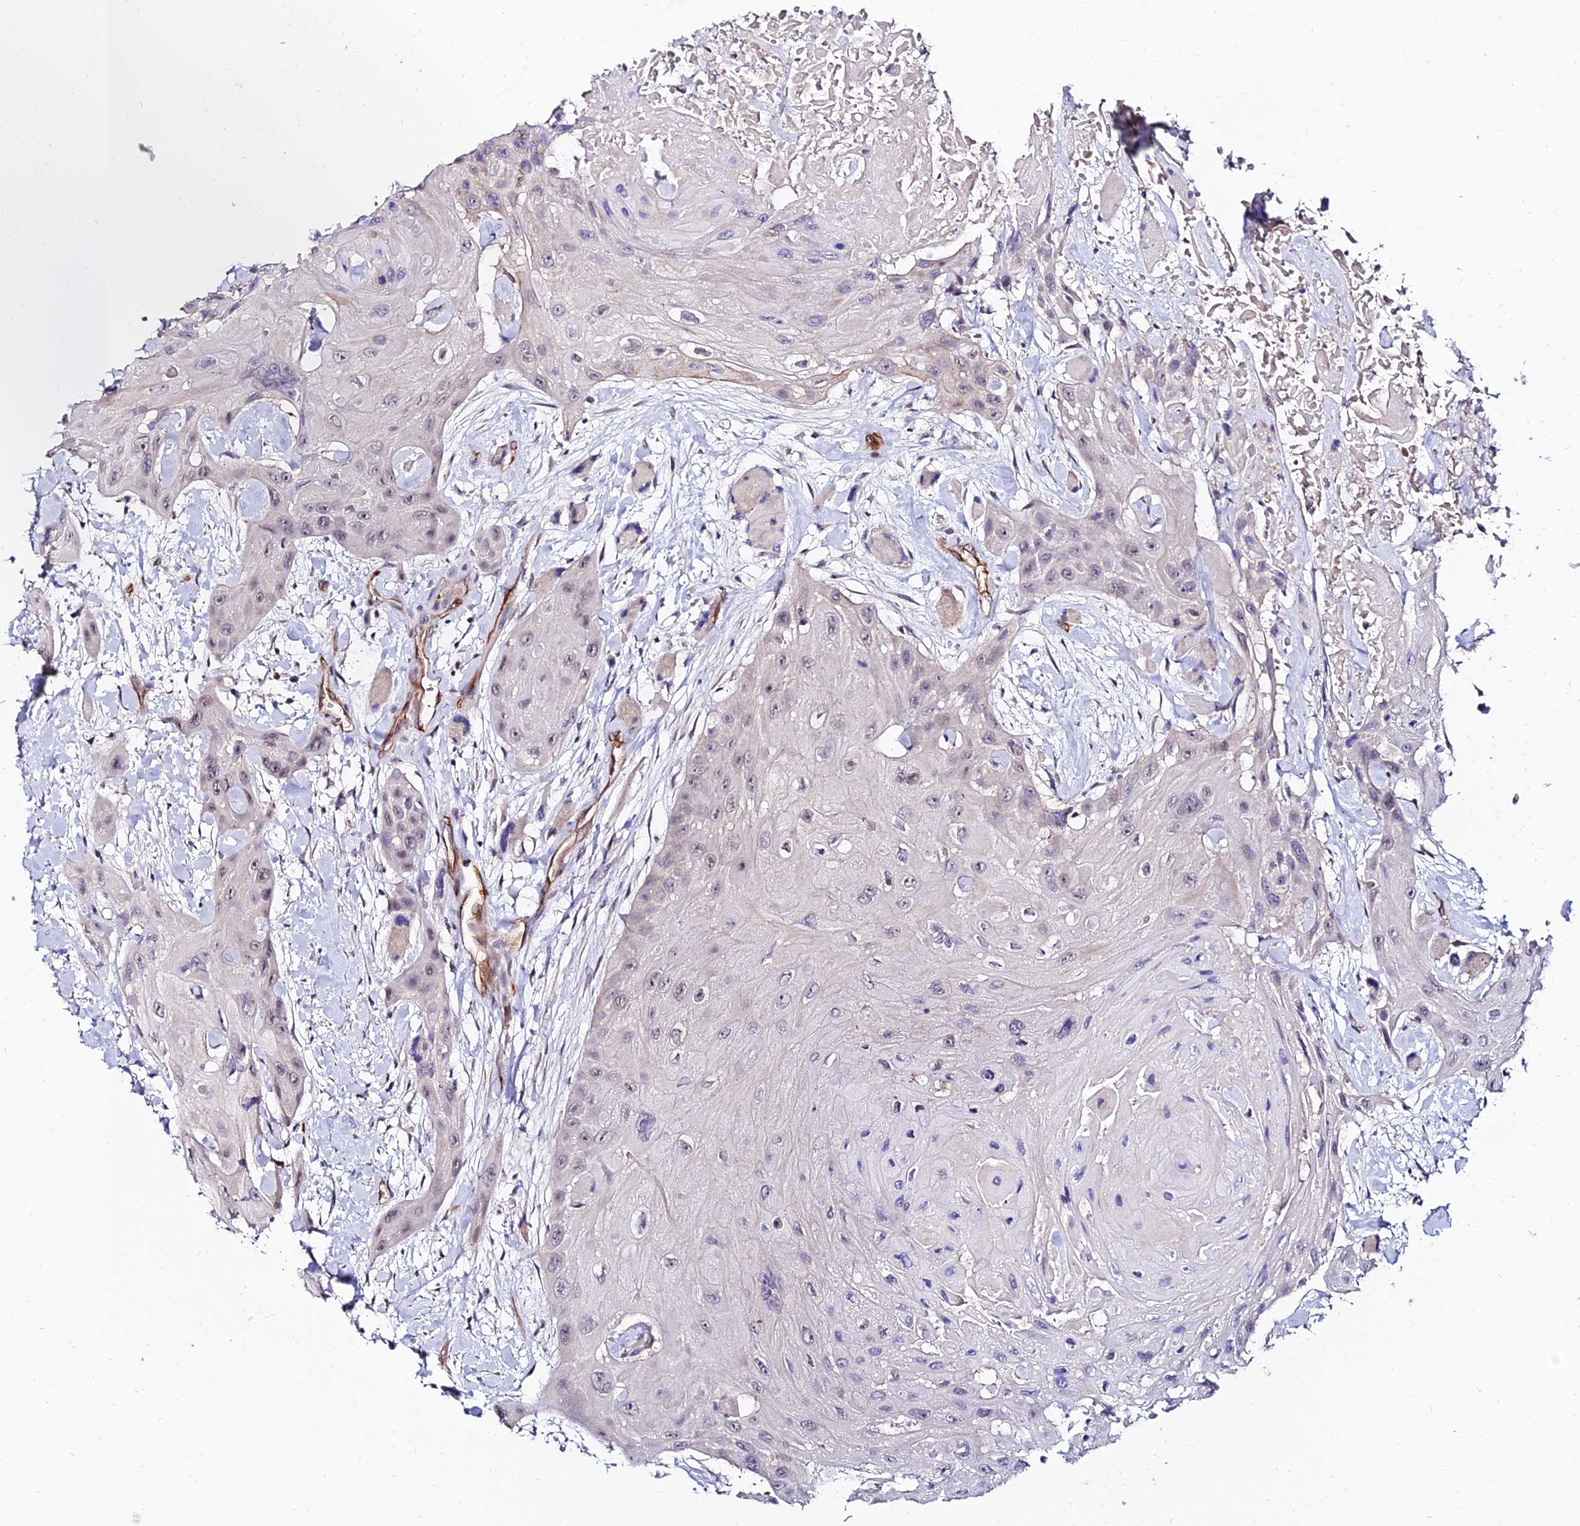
{"staining": {"intensity": "weak", "quantity": "25%-75%", "location": "nuclear"}, "tissue": "head and neck cancer", "cell_type": "Tumor cells", "image_type": "cancer", "snomed": [{"axis": "morphology", "description": "Squamous cell carcinoma, NOS"}, {"axis": "topography", "description": "Head-Neck"}], "caption": "The immunohistochemical stain shows weak nuclear staining in tumor cells of head and neck squamous cell carcinoma tissue. Immunohistochemistry stains the protein of interest in brown and the nuclei are stained blue.", "gene": "ALDH3B2", "patient": {"sex": "male", "age": 81}}